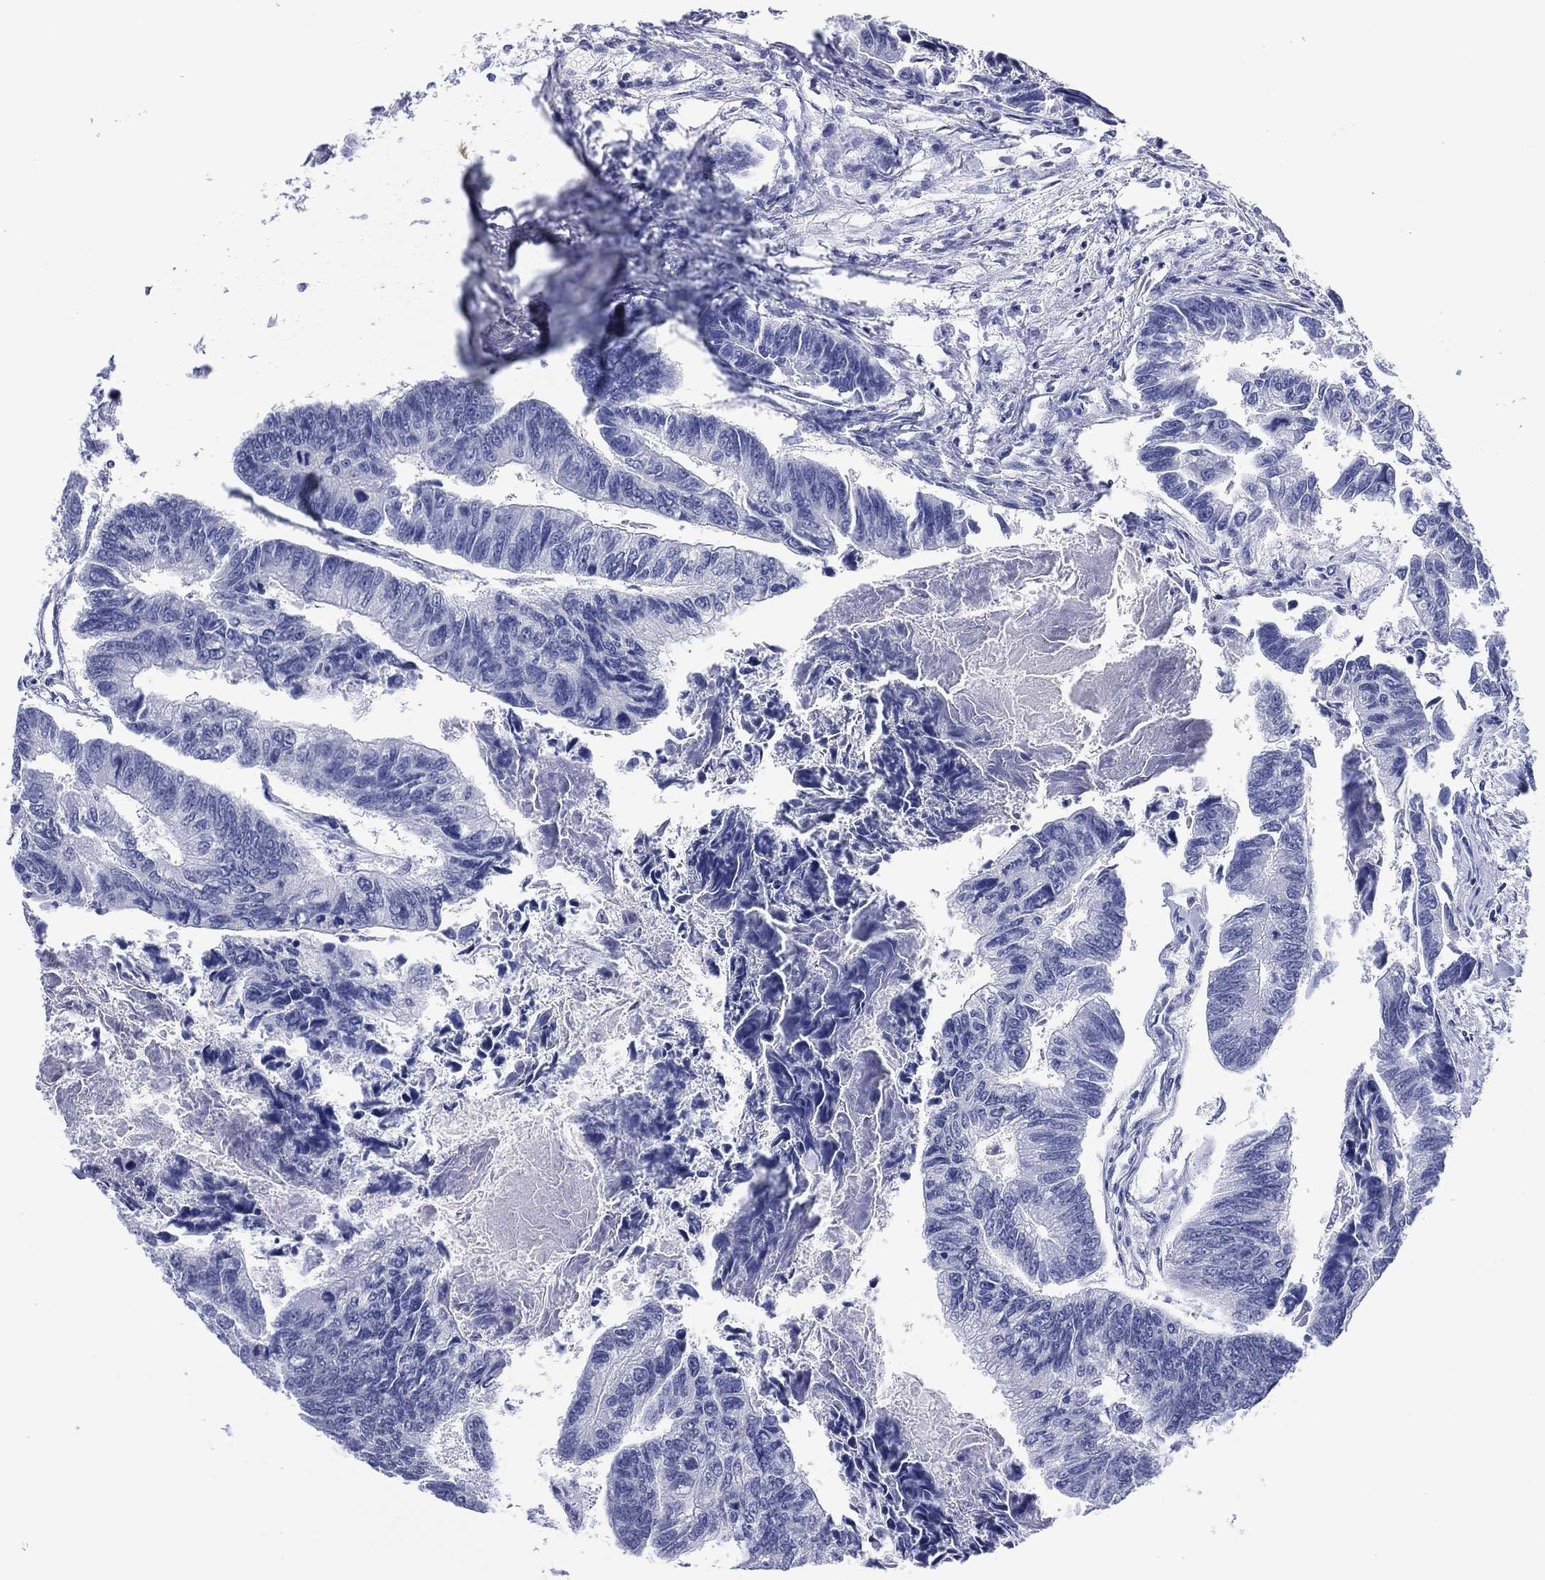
{"staining": {"intensity": "negative", "quantity": "none", "location": "none"}, "tissue": "colorectal cancer", "cell_type": "Tumor cells", "image_type": "cancer", "snomed": [{"axis": "morphology", "description": "Adenocarcinoma, NOS"}, {"axis": "topography", "description": "Colon"}], "caption": "Adenocarcinoma (colorectal) was stained to show a protein in brown. There is no significant positivity in tumor cells. The staining was performed using DAB to visualize the protein expression in brown, while the nuclei were stained in blue with hematoxylin (Magnification: 20x).", "gene": "UTF1", "patient": {"sex": "female", "age": 65}}